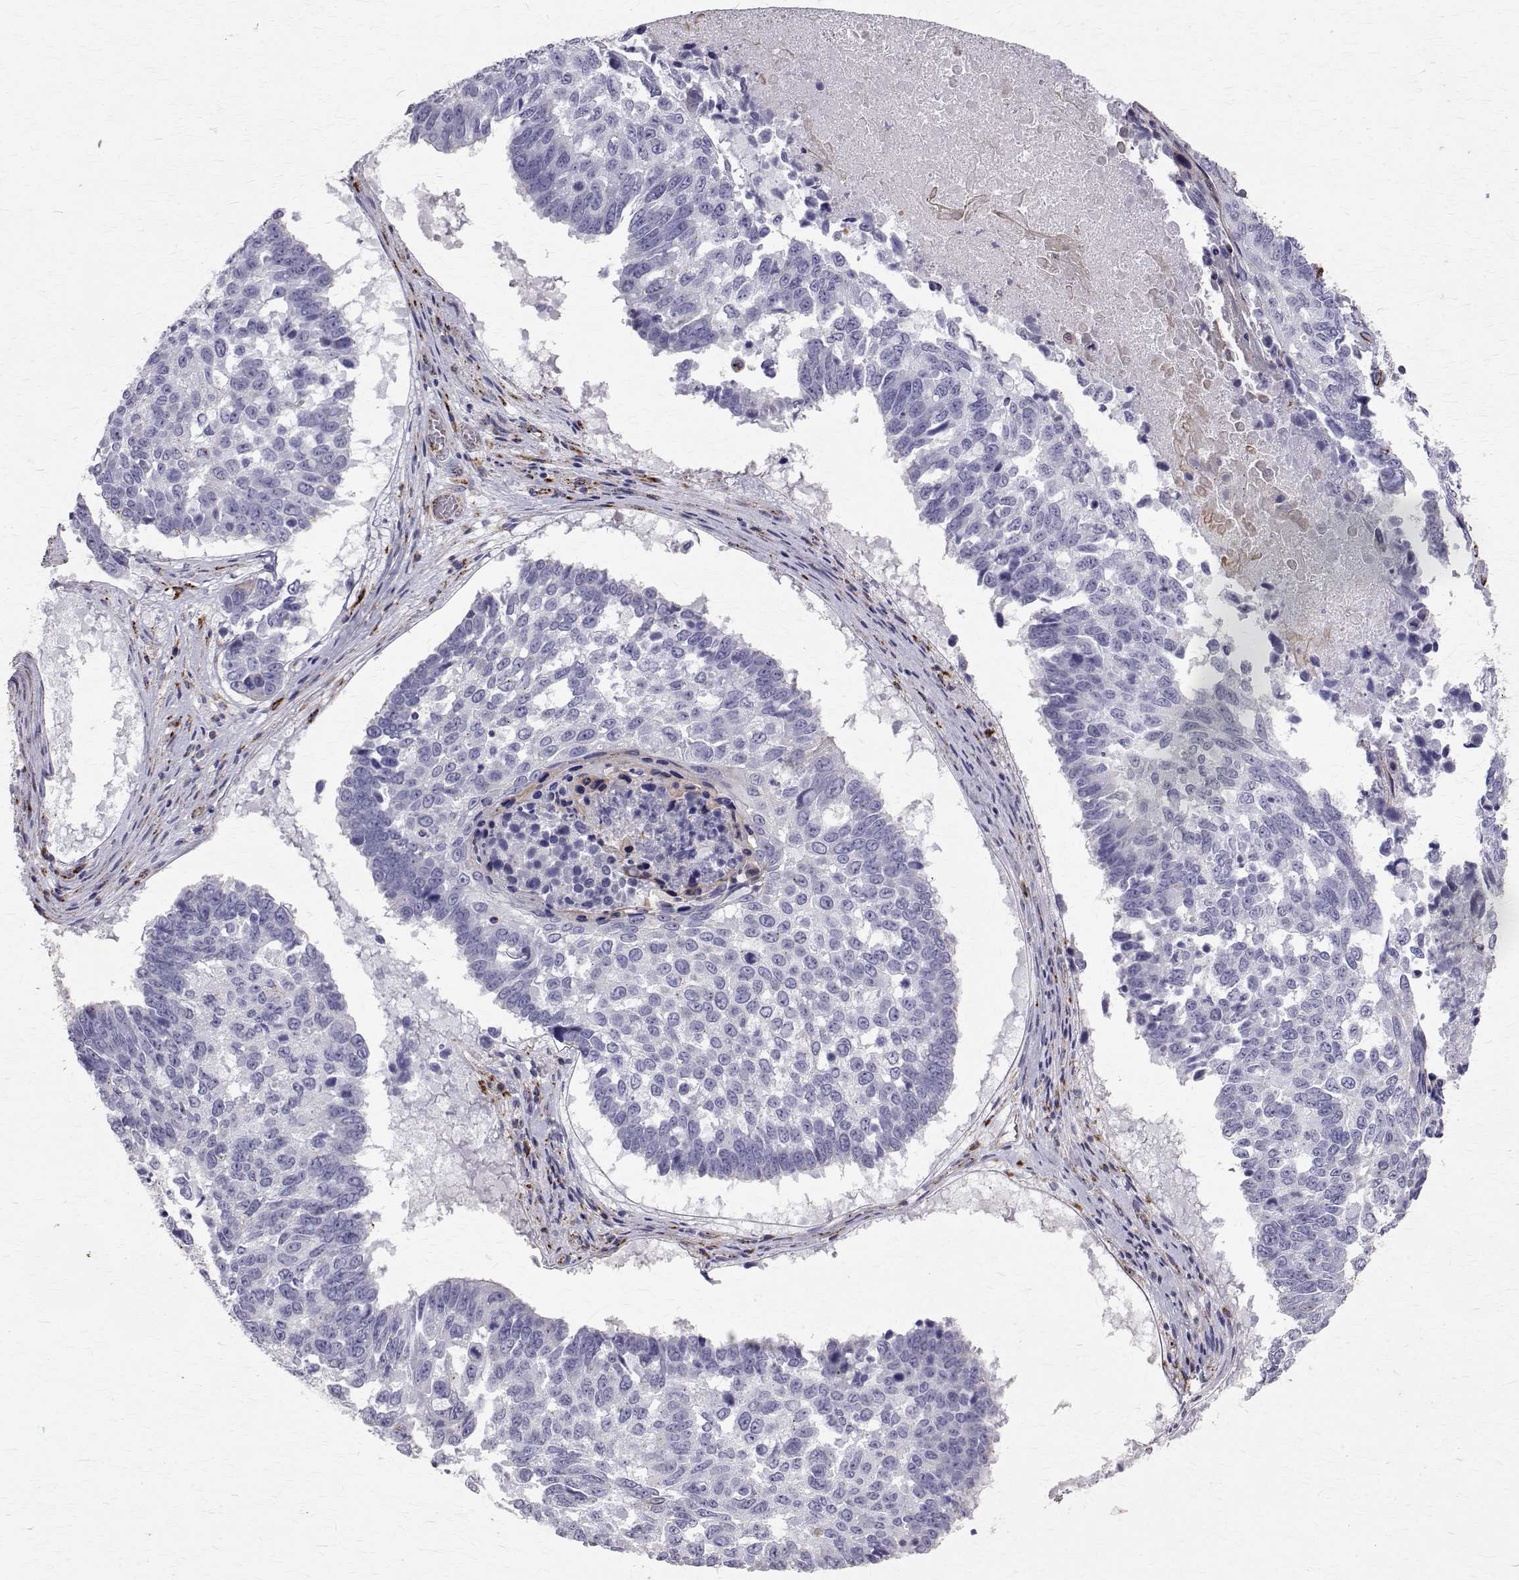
{"staining": {"intensity": "negative", "quantity": "none", "location": "none"}, "tissue": "lung cancer", "cell_type": "Tumor cells", "image_type": "cancer", "snomed": [{"axis": "morphology", "description": "Squamous cell carcinoma, NOS"}, {"axis": "topography", "description": "Lung"}], "caption": "This image is of lung squamous cell carcinoma stained with immunohistochemistry (IHC) to label a protein in brown with the nuclei are counter-stained blue. There is no expression in tumor cells.", "gene": "TPP1", "patient": {"sex": "male", "age": 73}}